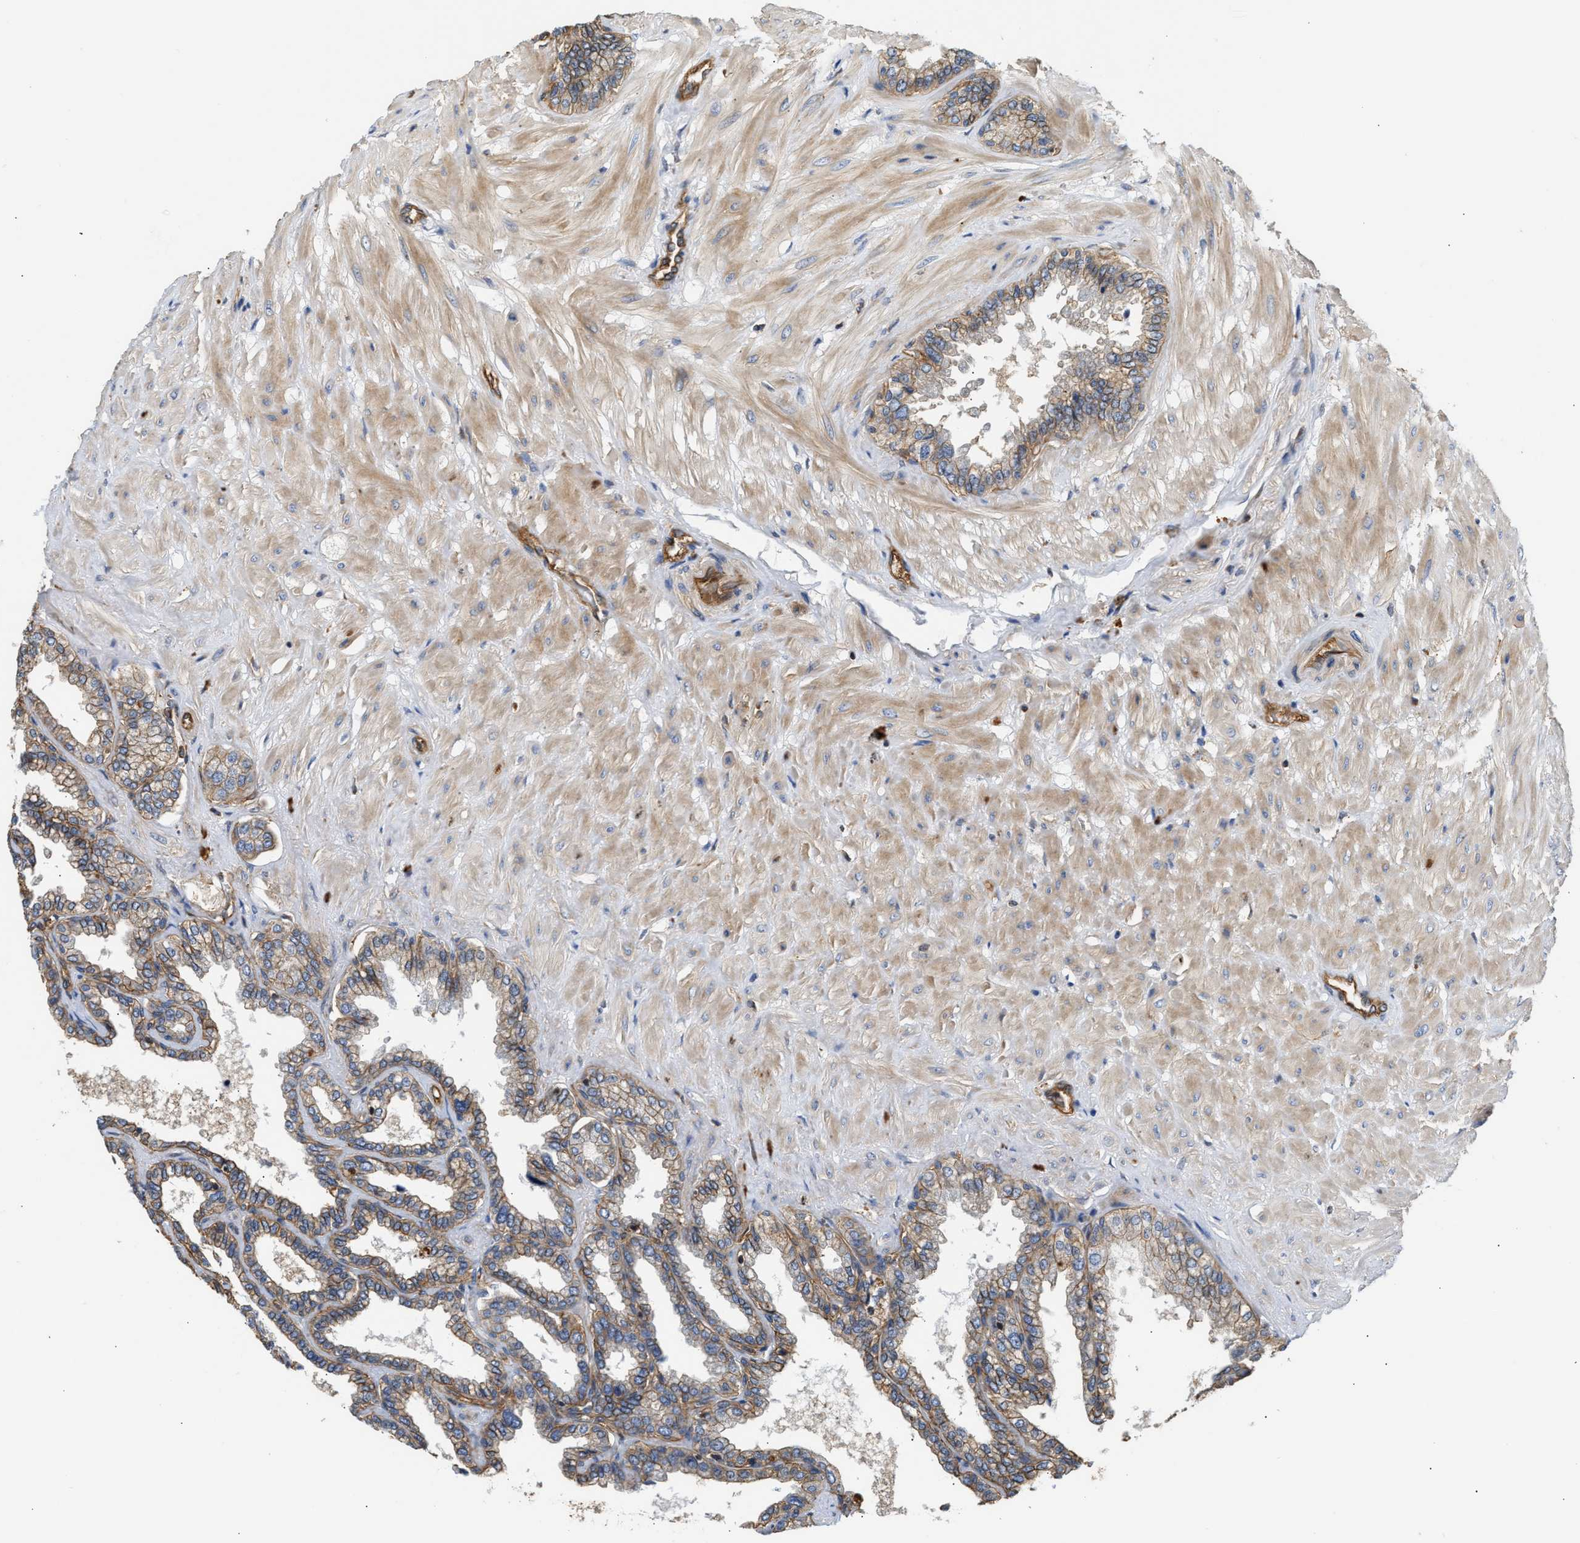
{"staining": {"intensity": "weak", "quantity": ">75%", "location": "cytoplasmic/membranous"}, "tissue": "seminal vesicle", "cell_type": "Glandular cells", "image_type": "normal", "snomed": [{"axis": "morphology", "description": "Normal tissue, NOS"}, {"axis": "topography", "description": "Seminal veicle"}], "caption": "A brown stain highlights weak cytoplasmic/membranous expression of a protein in glandular cells of normal human seminal vesicle.", "gene": "SAMD9L", "patient": {"sex": "male", "age": 46}}